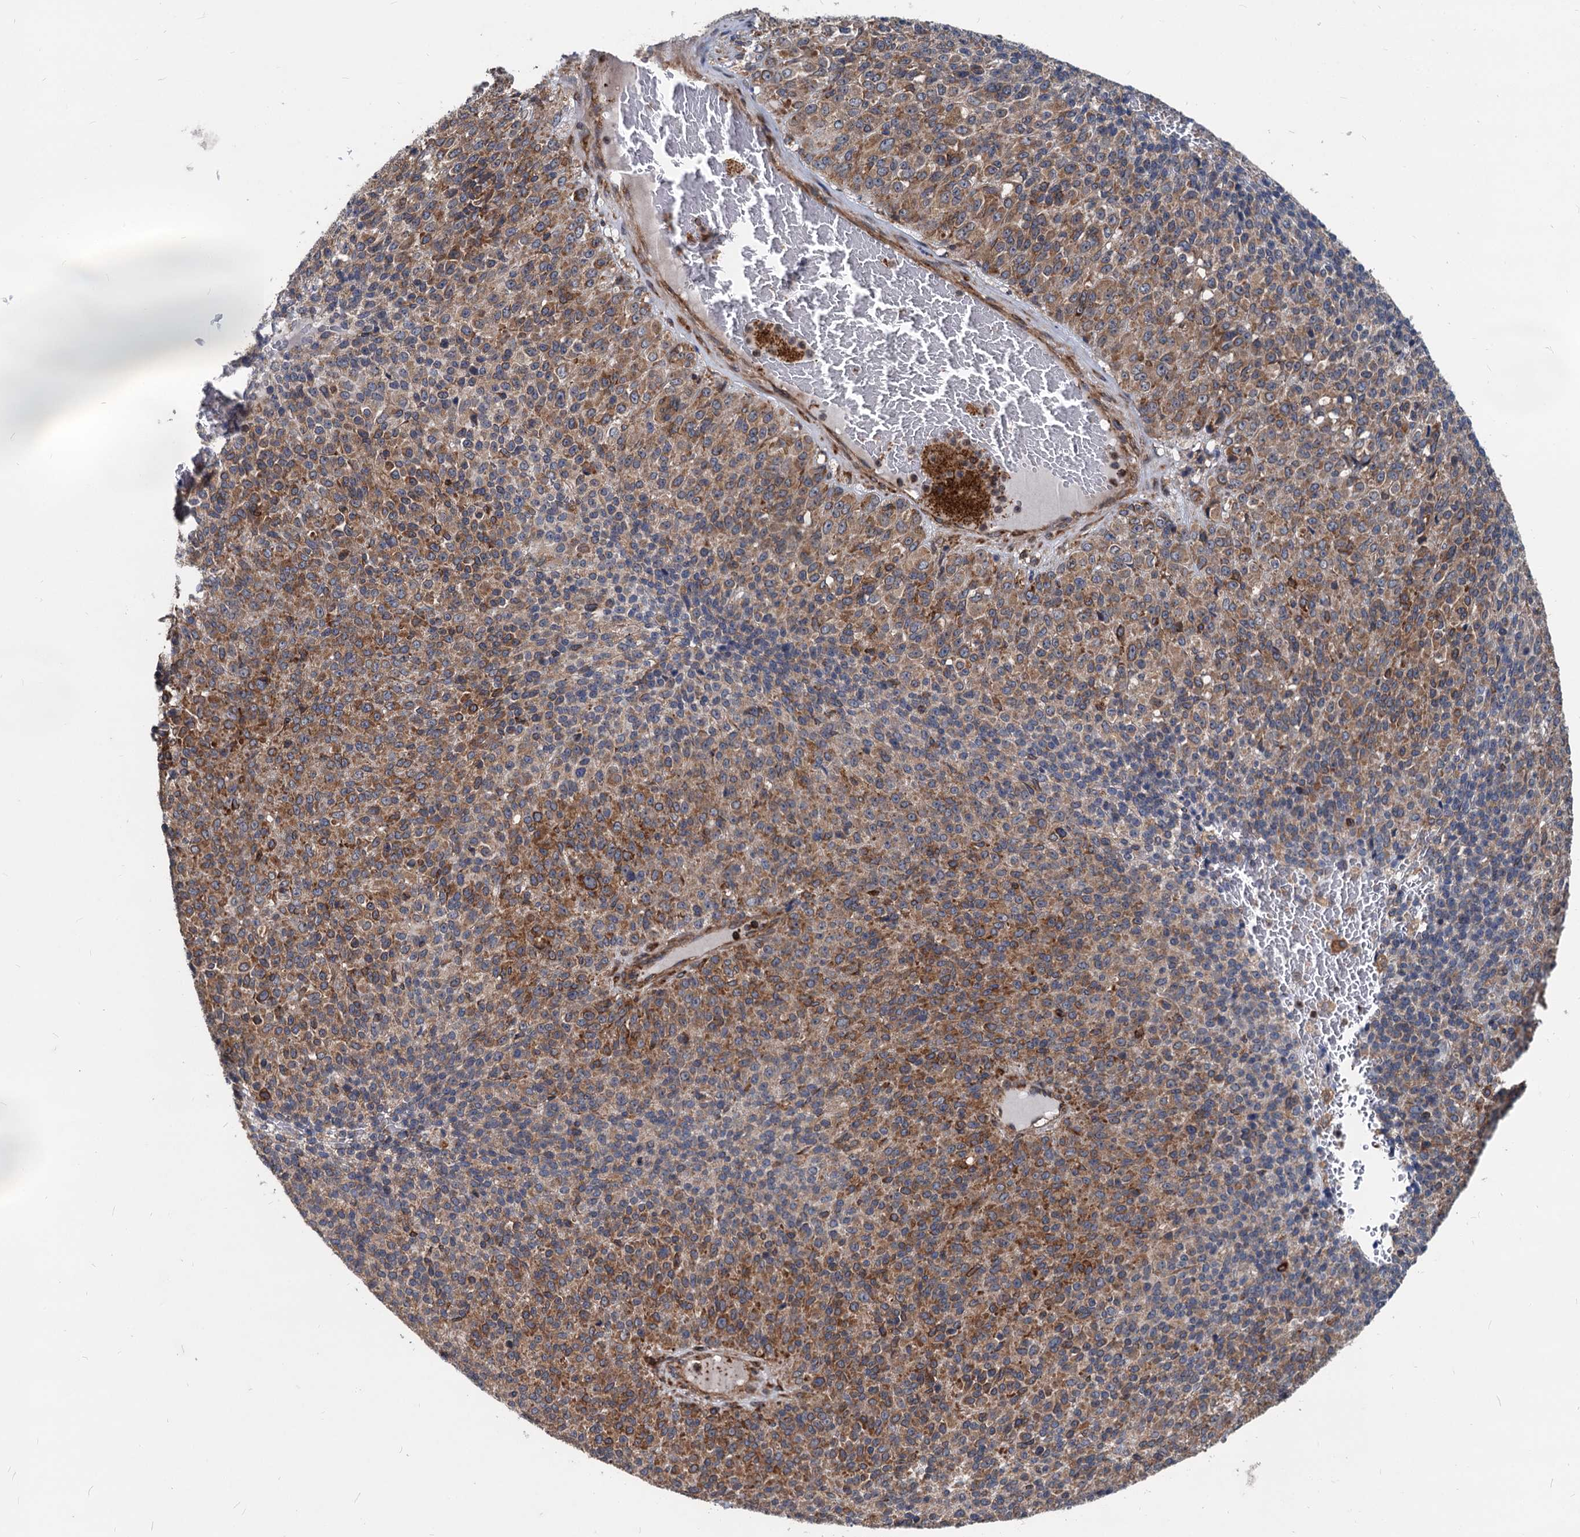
{"staining": {"intensity": "strong", "quantity": "25%-75%", "location": "cytoplasmic/membranous"}, "tissue": "melanoma", "cell_type": "Tumor cells", "image_type": "cancer", "snomed": [{"axis": "morphology", "description": "Malignant melanoma, Metastatic site"}, {"axis": "topography", "description": "Brain"}], "caption": "High-magnification brightfield microscopy of malignant melanoma (metastatic site) stained with DAB (brown) and counterstained with hematoxylin (blue). tumor cells exhibit strong cytoplasmic/membranous positivity is appreciated in approximately25%-75% of cells.", "gene": "STIM1", "patient": {"sex": "female", "age": 56}}